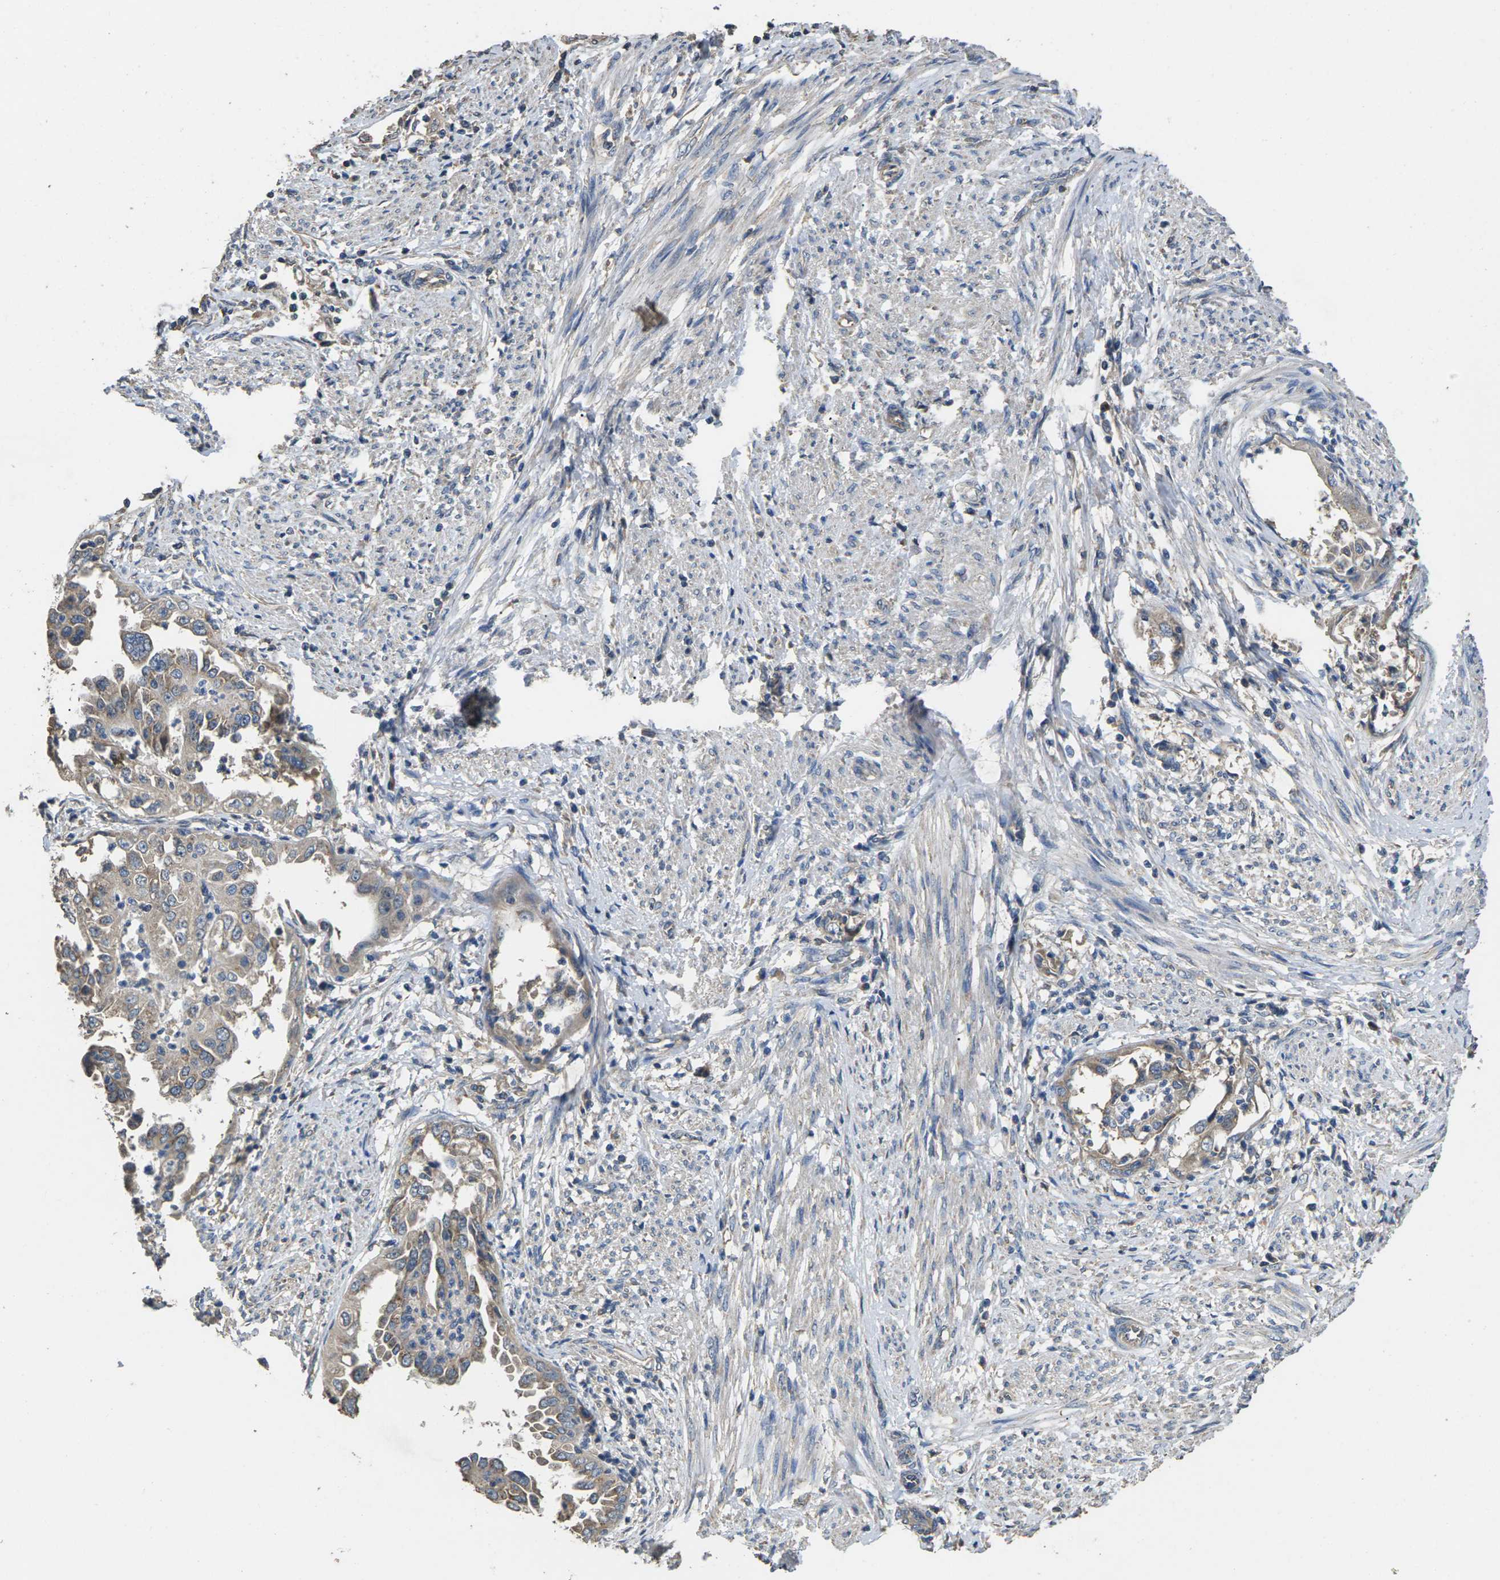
{"staining": {"intensity": "weak", "quantity": "<25%", "location": "cytoplasmic/membranous"}, "tissue": "endometrial cancer", "cell_type": "Tumor cells", "image_type": "cancer", "snomed": [{"axis": "morphology", "description": "Adenocarcinoma, NOS"}, {"axis": "topography", "description": "Endometrium"}], "caption": "Tumor cells are negative for brown protein staining in endometrial cancer.", "gene": "B4GAT1", "patient": {"sex": "female", "age": 85}}